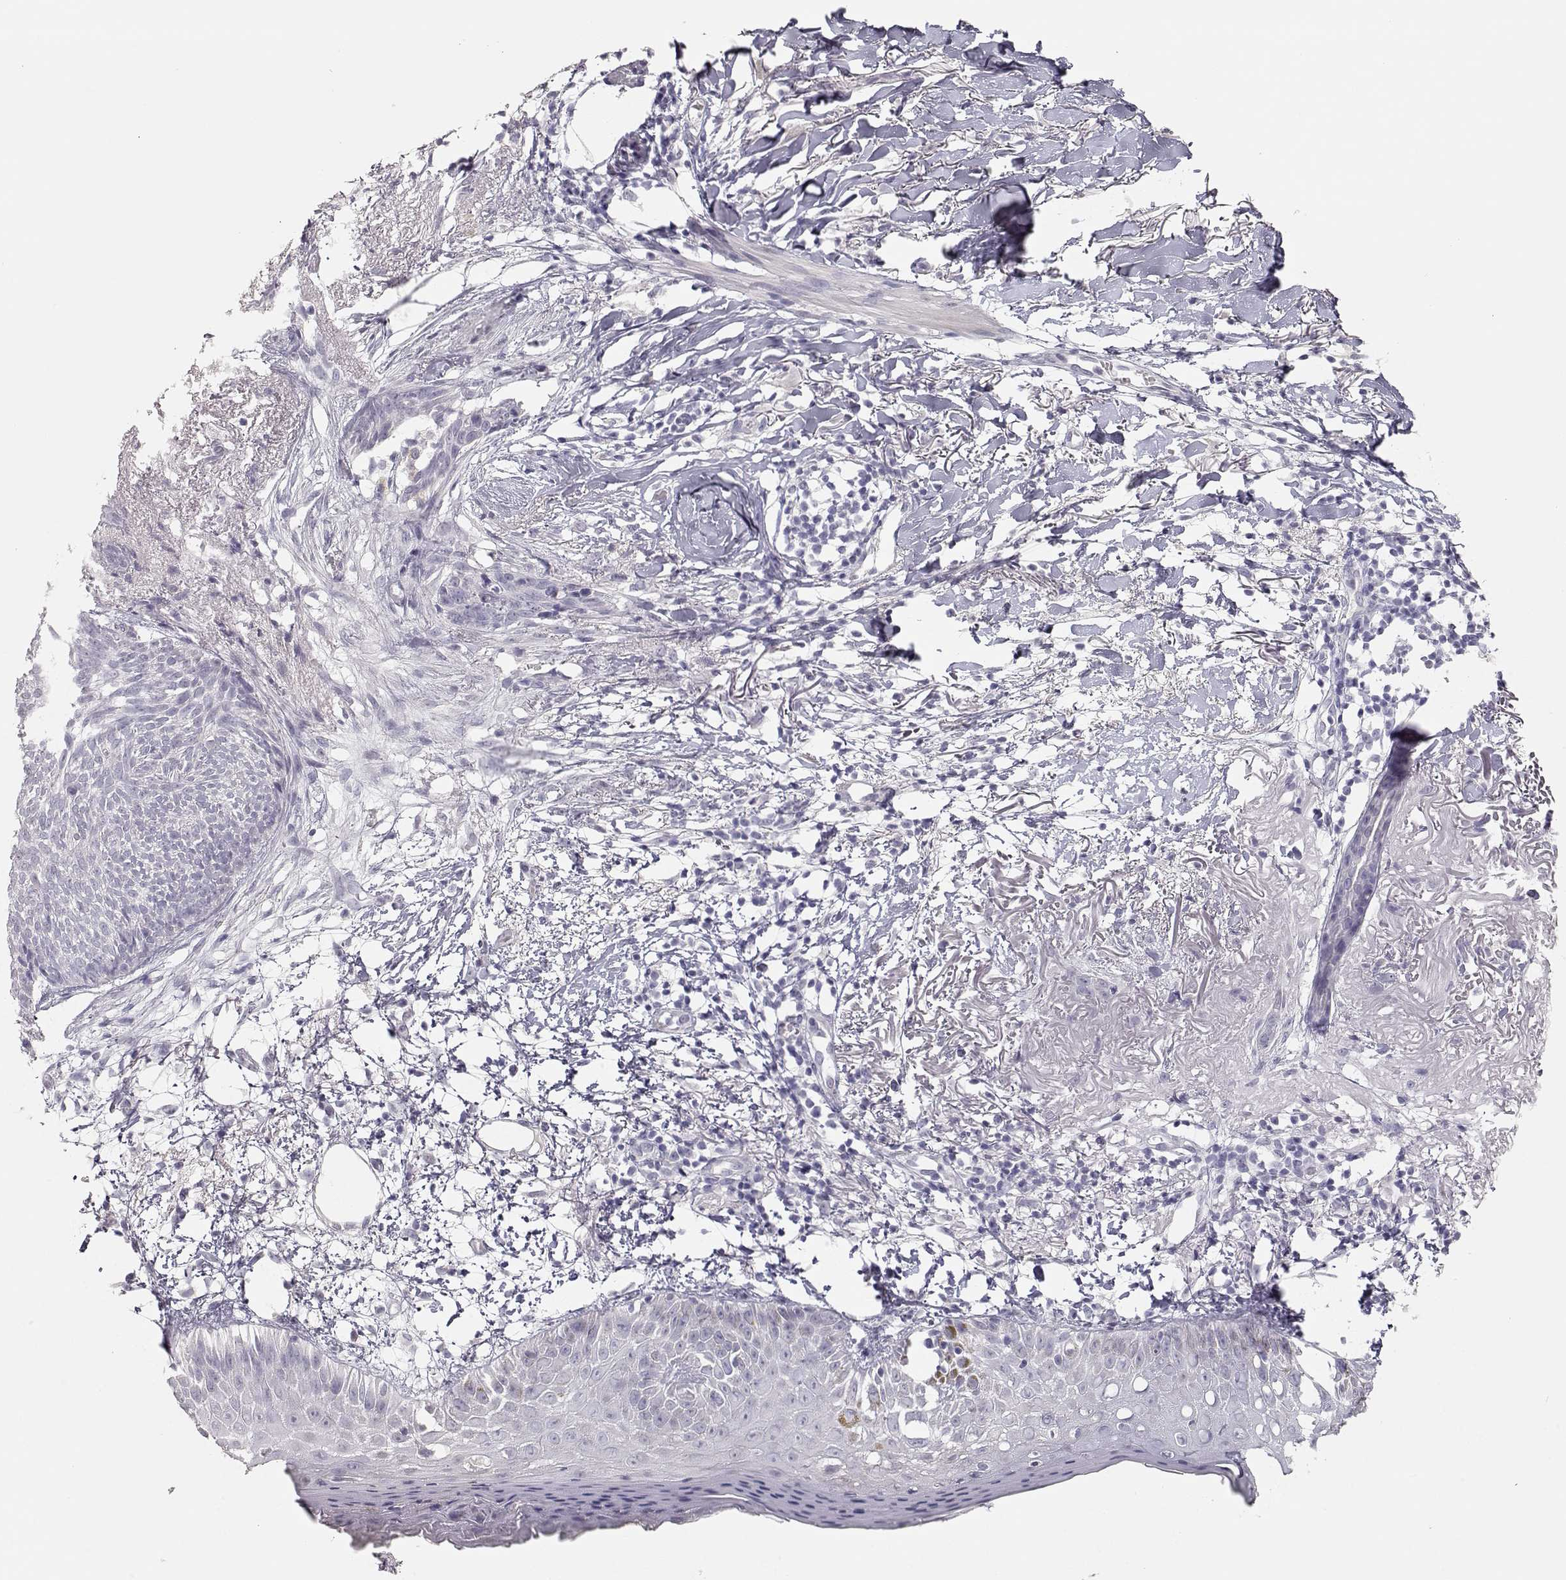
{"staining": {"intensity": "negative", "quantity": "none", "location": "none"}, "tissue": "skin cancer", "cell_type": "Tumor cells", "image_type": "cancer", "snomed": [{"axis": "morphology", "description": "Normal tissue, NOS"}, {"axis": "morphology", "description": "Basal cell carcinoma"}, {"axis": "topography", "description": "Skin"}], "caption": "Tumor cells are negative for brown protein staining in basal cell carcinoma (skin).", "gene": "TKTL1", "patient": {"sex": "male", "age": 84}}